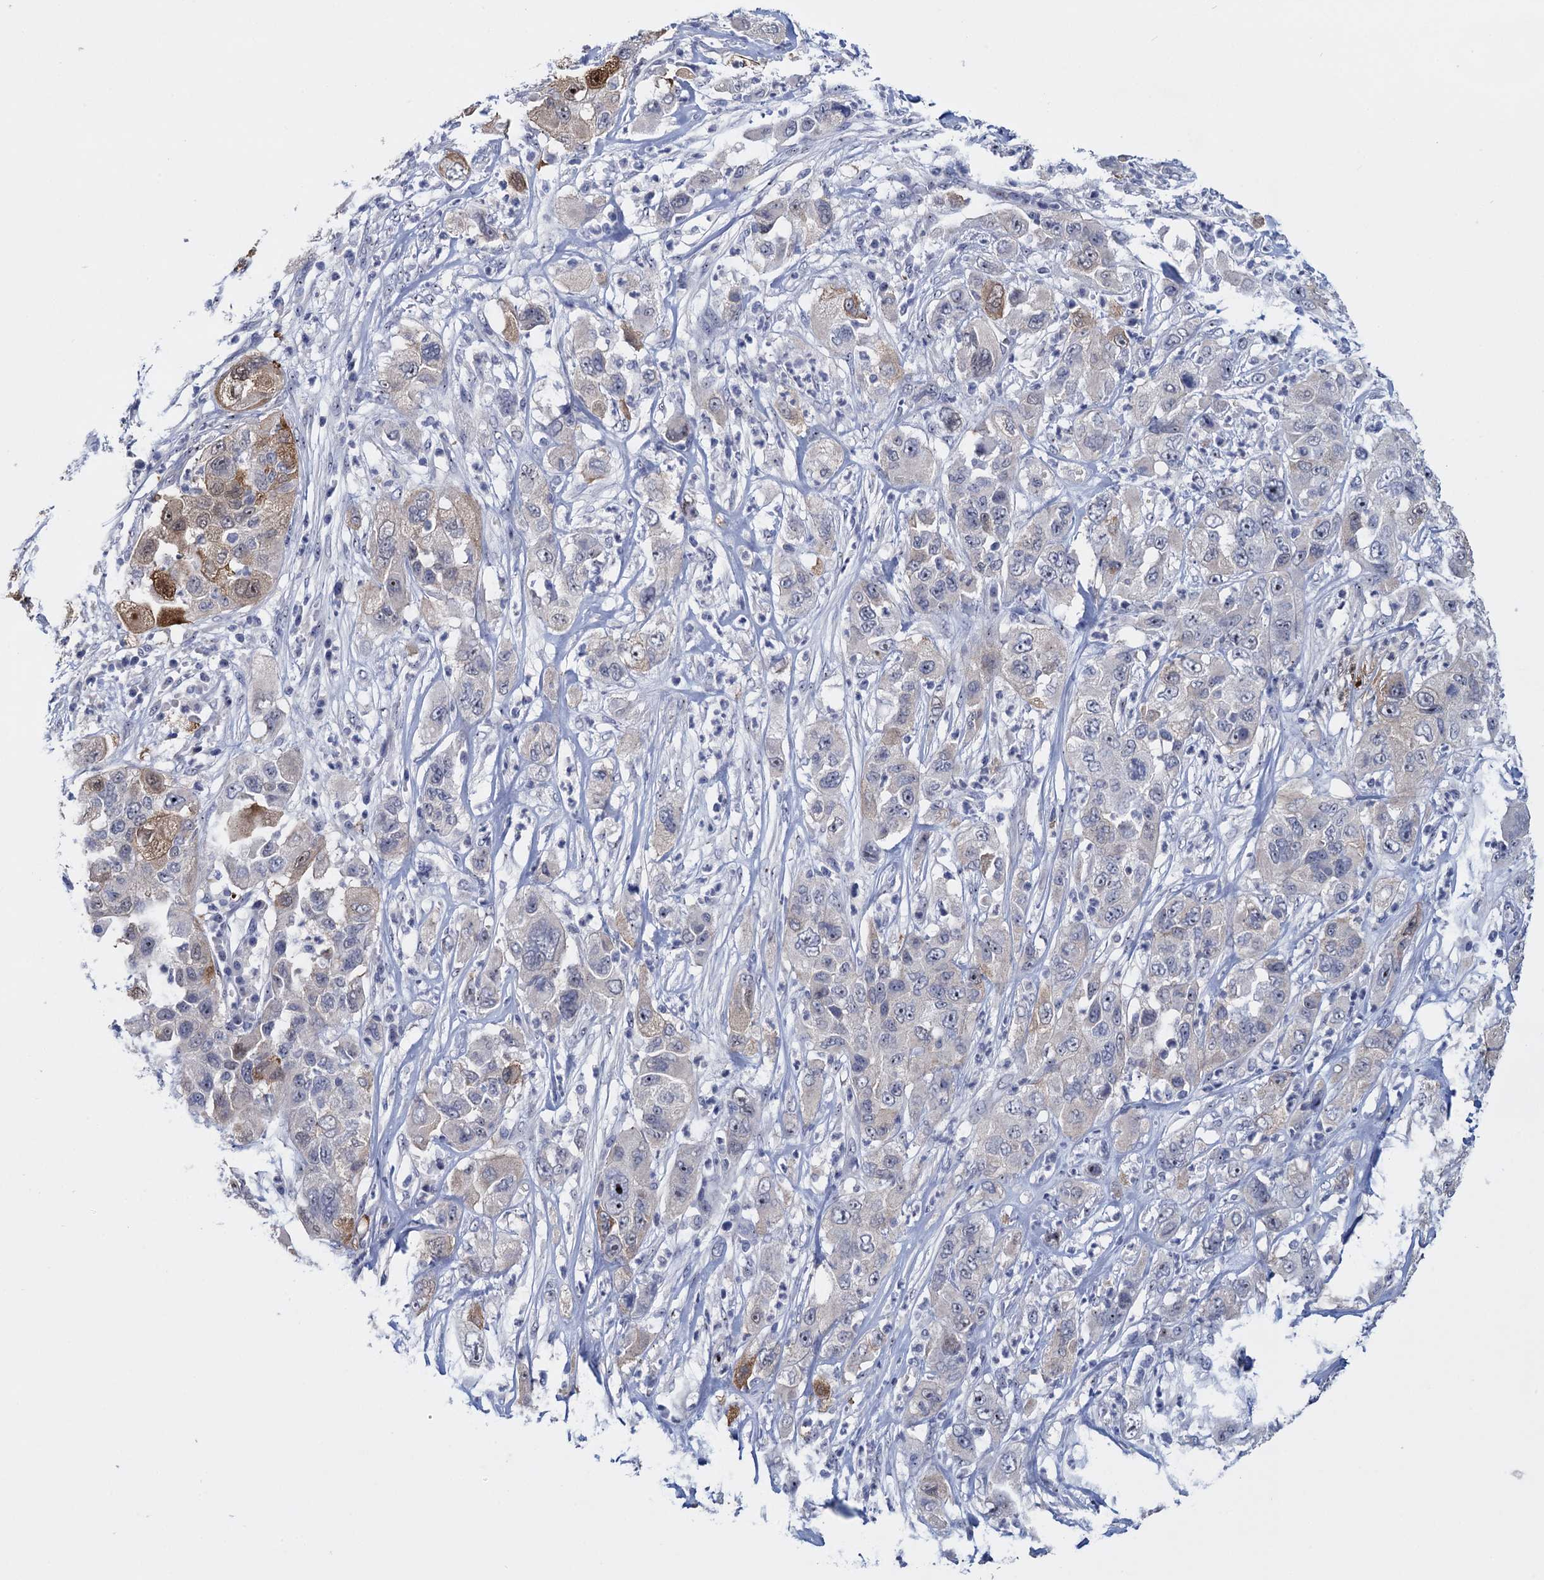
{"staining": {"intensity": "strong", "quantity": "<25%", "location": "cytoplasmic/membranous,nuclear"}, "tissue": "pancreatic cancer", "cell_type": "Tumor cells", "image_type": "cancer", "snomed": [{"axis": "morphology", "description": "Adenocarcinoma, NOS"}, {"axis": "topography", "description": "Pancreas"}], "caption": "About <25% of tumor cells in human adenocarcinoma (pancreatic) reveal strong cytoplasmic/membranous and nuclear protein staining as visualized by brown immunohistochemical staining.", "gene": "SFN", "patient": {"sex": "female", "age": 78}}